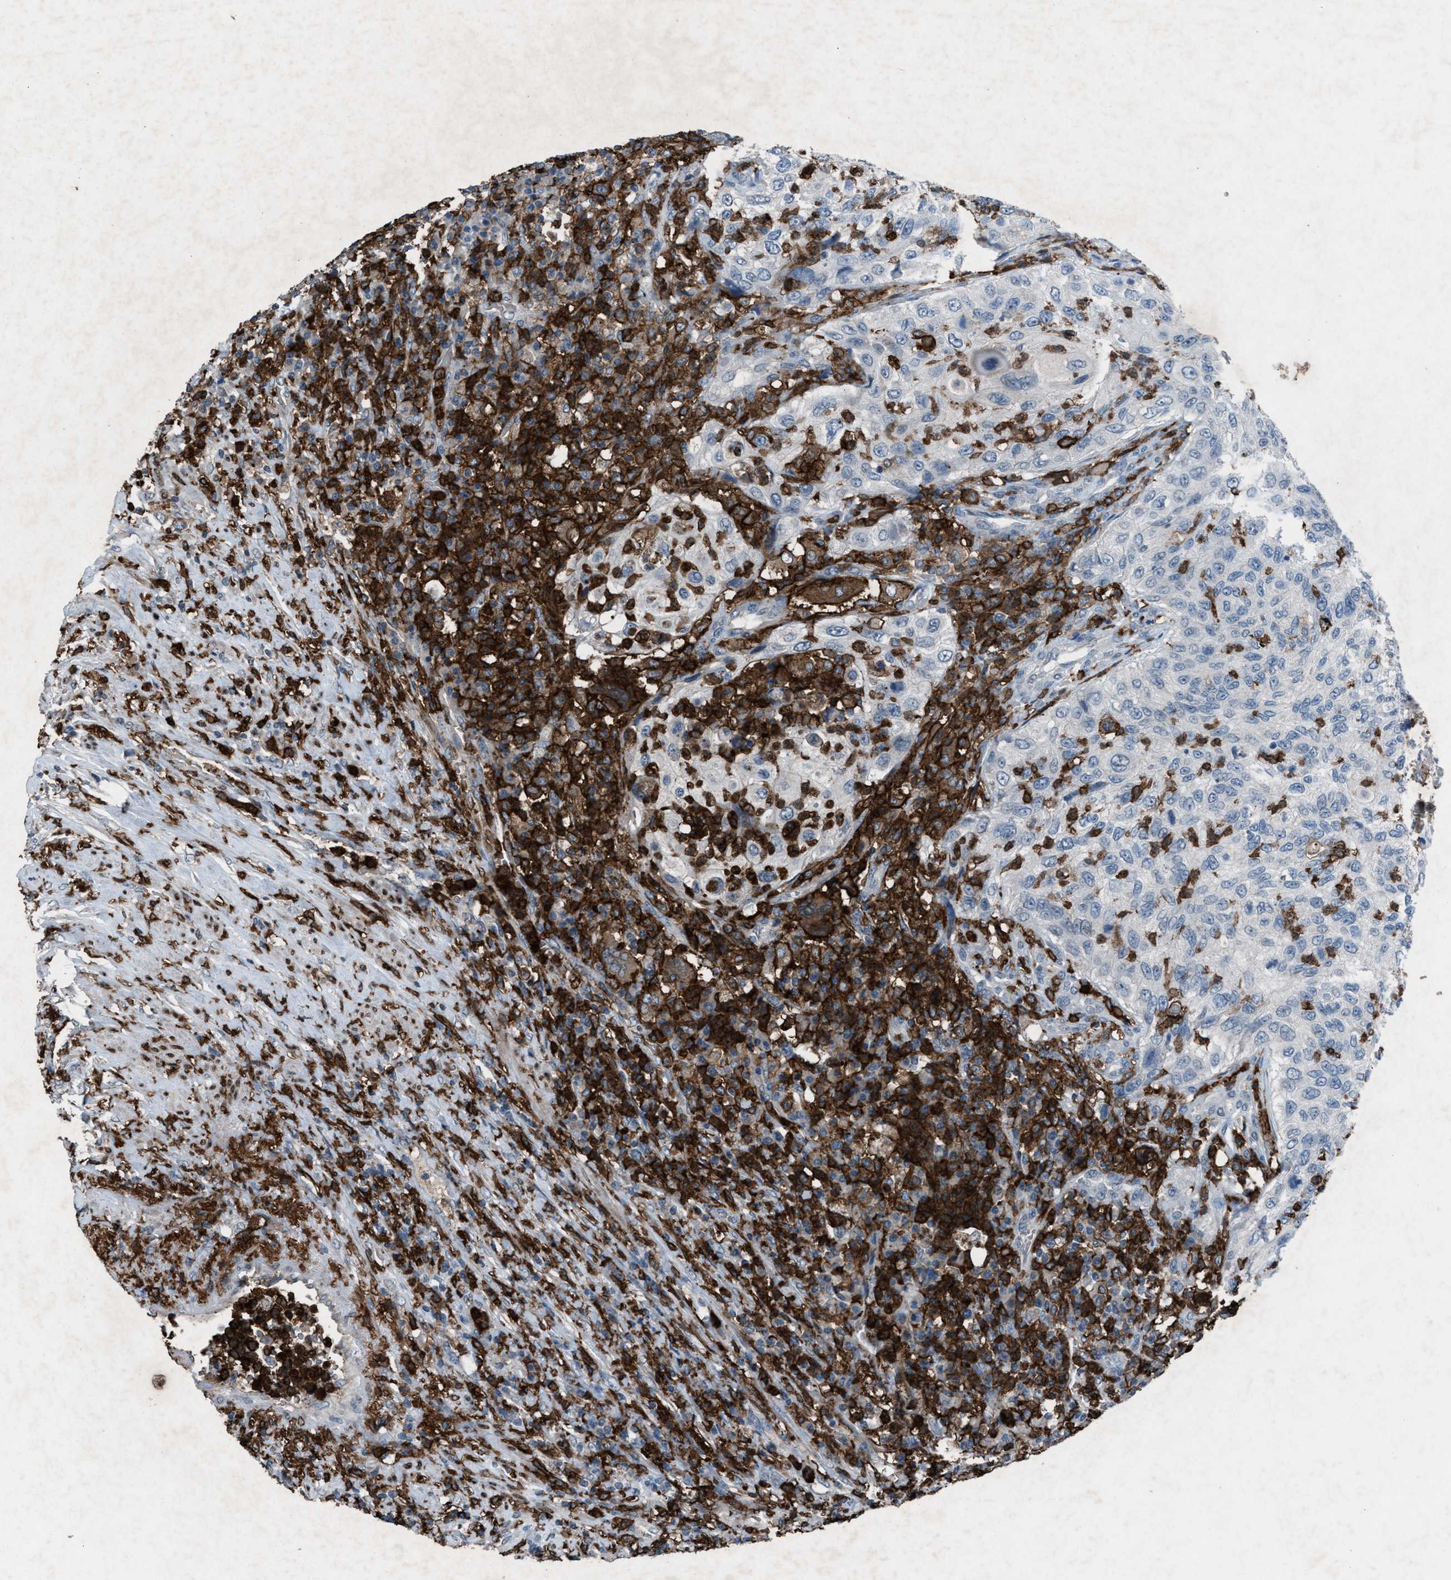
{"staining": {"intensity": "negative", "quantity": "none", "location": "none"}, "tissue": "urothelial cancer", "cell_type": "Tumor cells", "image_type": "cancer", "snomed": [{"axis": "morphology", "description": "Urothelial carcinoma, High grade"}, {"axis": "topography", "description": "Urinary bladder"}], "caption": "A high-resolution micrograph shows IHC staining of urothelial carcinoma (high-grade), which shows no significant expression in tumor cells.", "gene": "FCER1G", "patient": {"sex": "female", "age": 60}}